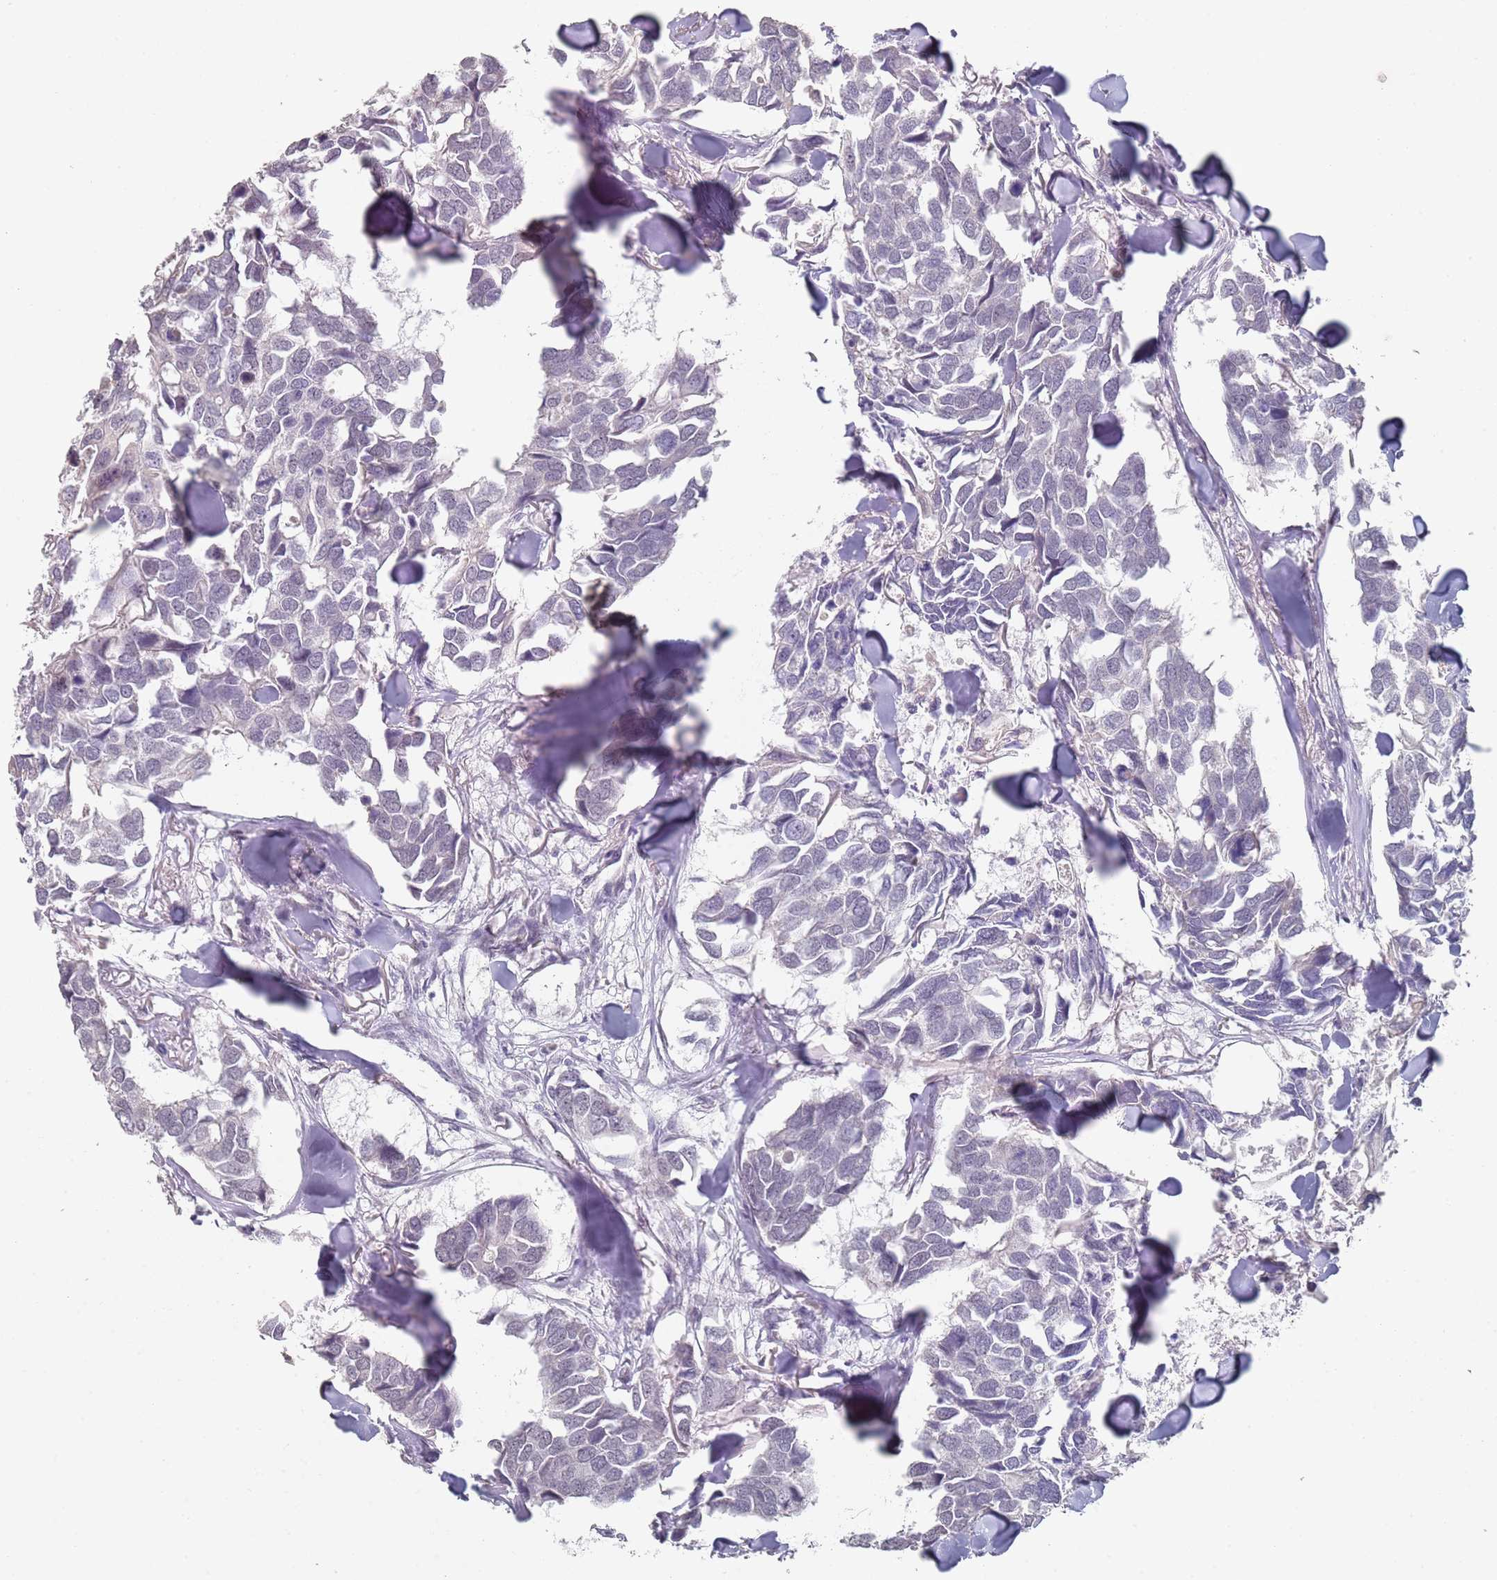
{"staining": {"intensity": "negative", "quantity": "none", "location": "none"}, "tissue": "breast cancer", "cell_type": "Tumor cells", "image_type": "cancer", "snomed": [{"axis": "morphology", "description": "Duct carcinoma"}, {"axis": "topography", "description": "Breast"}], "caption": "IHC of human breast cancer exhibits no expression in tumor cells.", "gene": "DNAH11", "patient": {"sex": "female", "age": 83}}